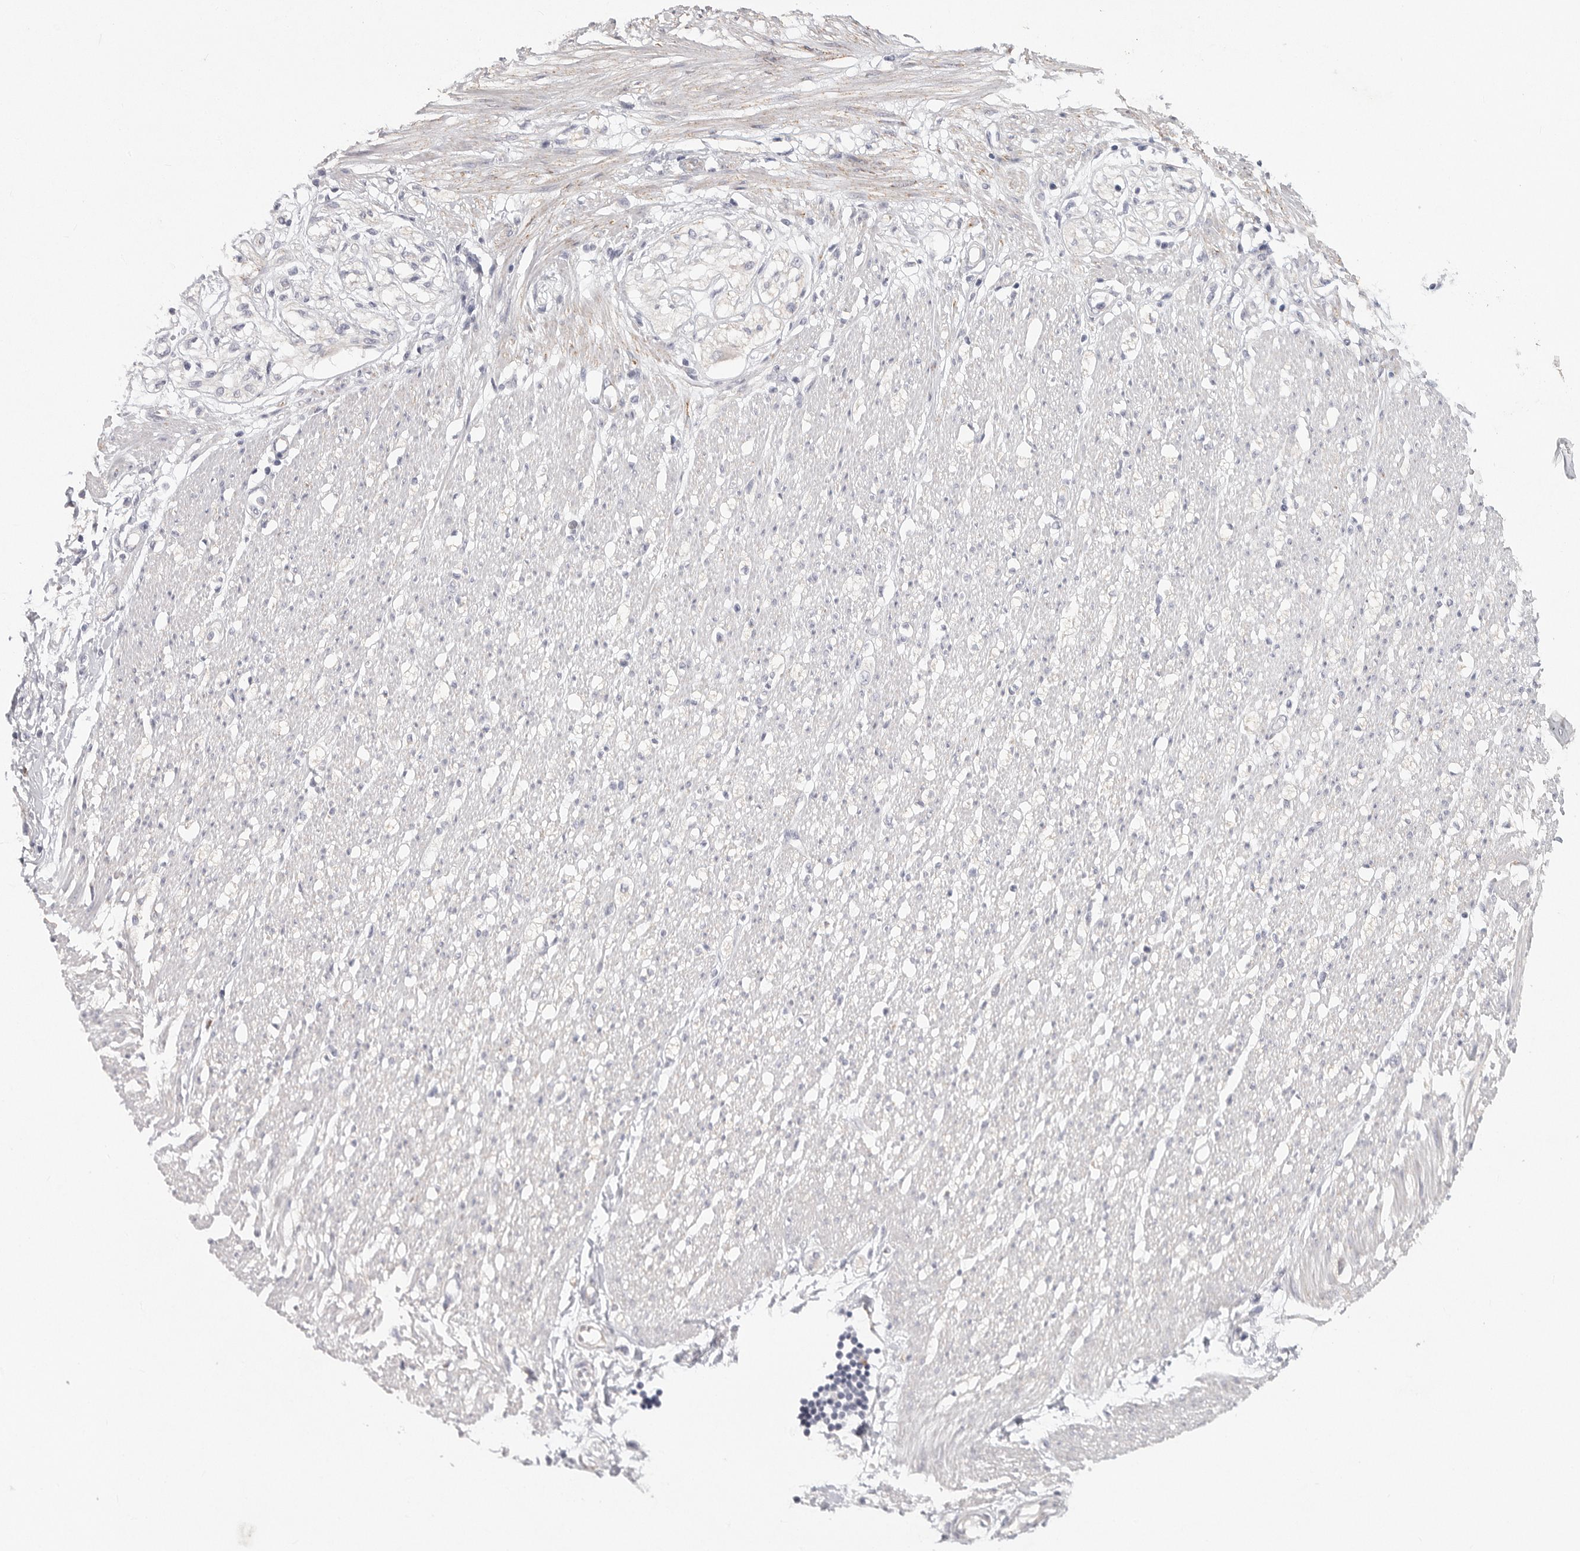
{"staining": {"intensity": "moderate", "quantity": "25%-75%", "location": "cytoplasmic/membranous"}, "tissue": "adipose tissue", "cell_type": "Adipocytes", "image_type": "normal", "snomed": [{"axis": "morphology", "description": "Normal tissue, NOS"}, {"axis": "morphology", "description": "Adenocarcinoma, NOS"}, {"axis": "topography", "description": "Colon"}, {"axis": "topography", "description": "Peripheral nerve tissue"}], "caption": "A histopathology image showing moderate cytoplasmic/membranous staining in about 25%-75% of adipocytes in benign adipose tissue, as visualized by brown immunohistochemical staining.", "gene": "ELP3", "patient": {"sex": "male", "age": 14}}